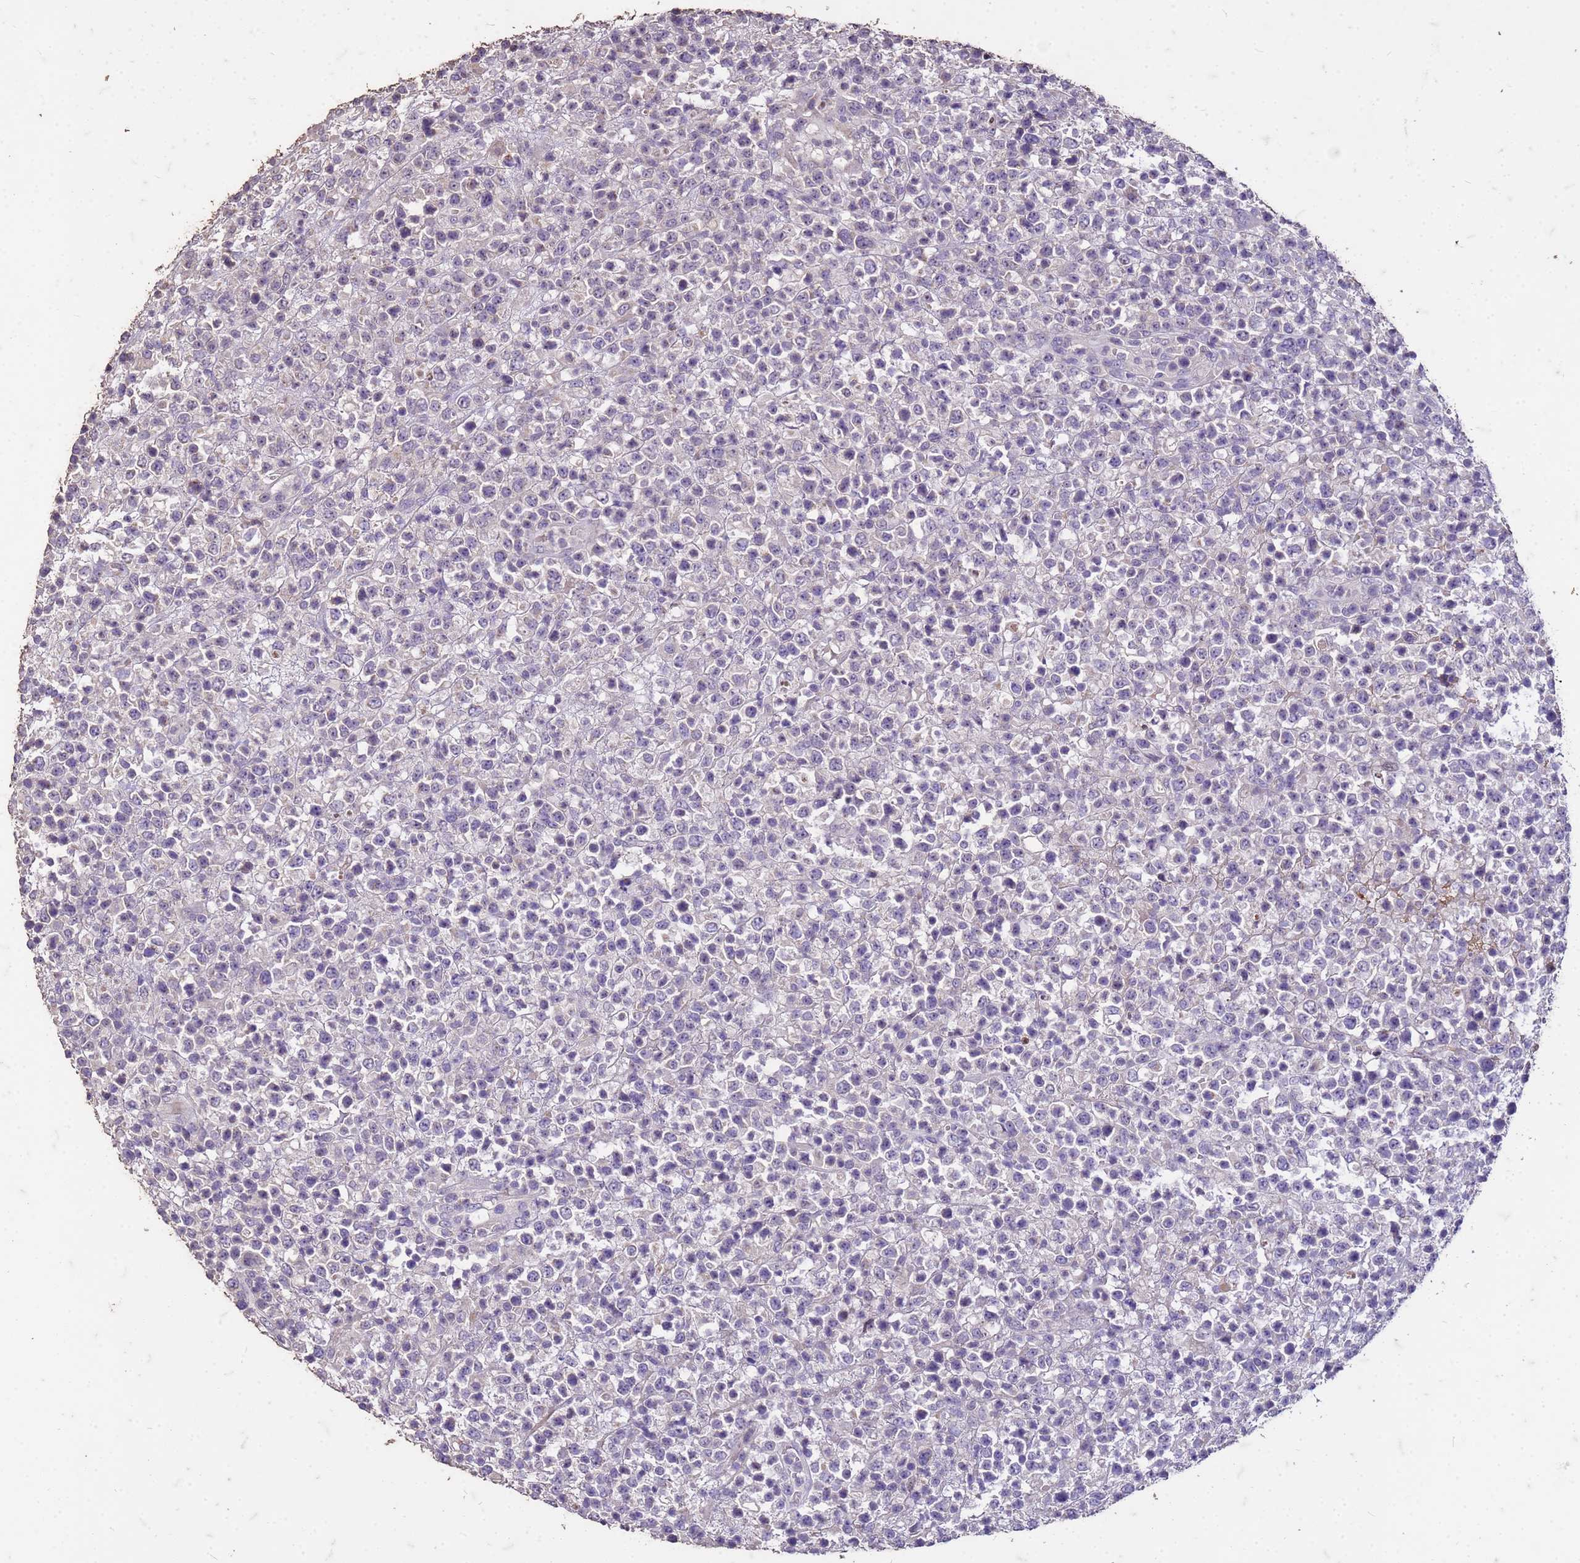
{"staining": {"intensity": "negative", "quantity": "none", "location": "none"}, "tissue": "lymphoma", "cell_type": "Tumor cells", "image_type": "cancer", "snomed": [{"axis": "morphology", "description": "Malignant lymphoma, non-Hodgkin's type, High grade"}, {"axis": "topography", "description": "Colon"}], "caption": "High power microscopy photomicrograph of an IHC micrograph of lymphoma, revealing no significant staining in tumor cells.", "gene": "FAM184B", "patient": {"sex": "female", "age": 53}}